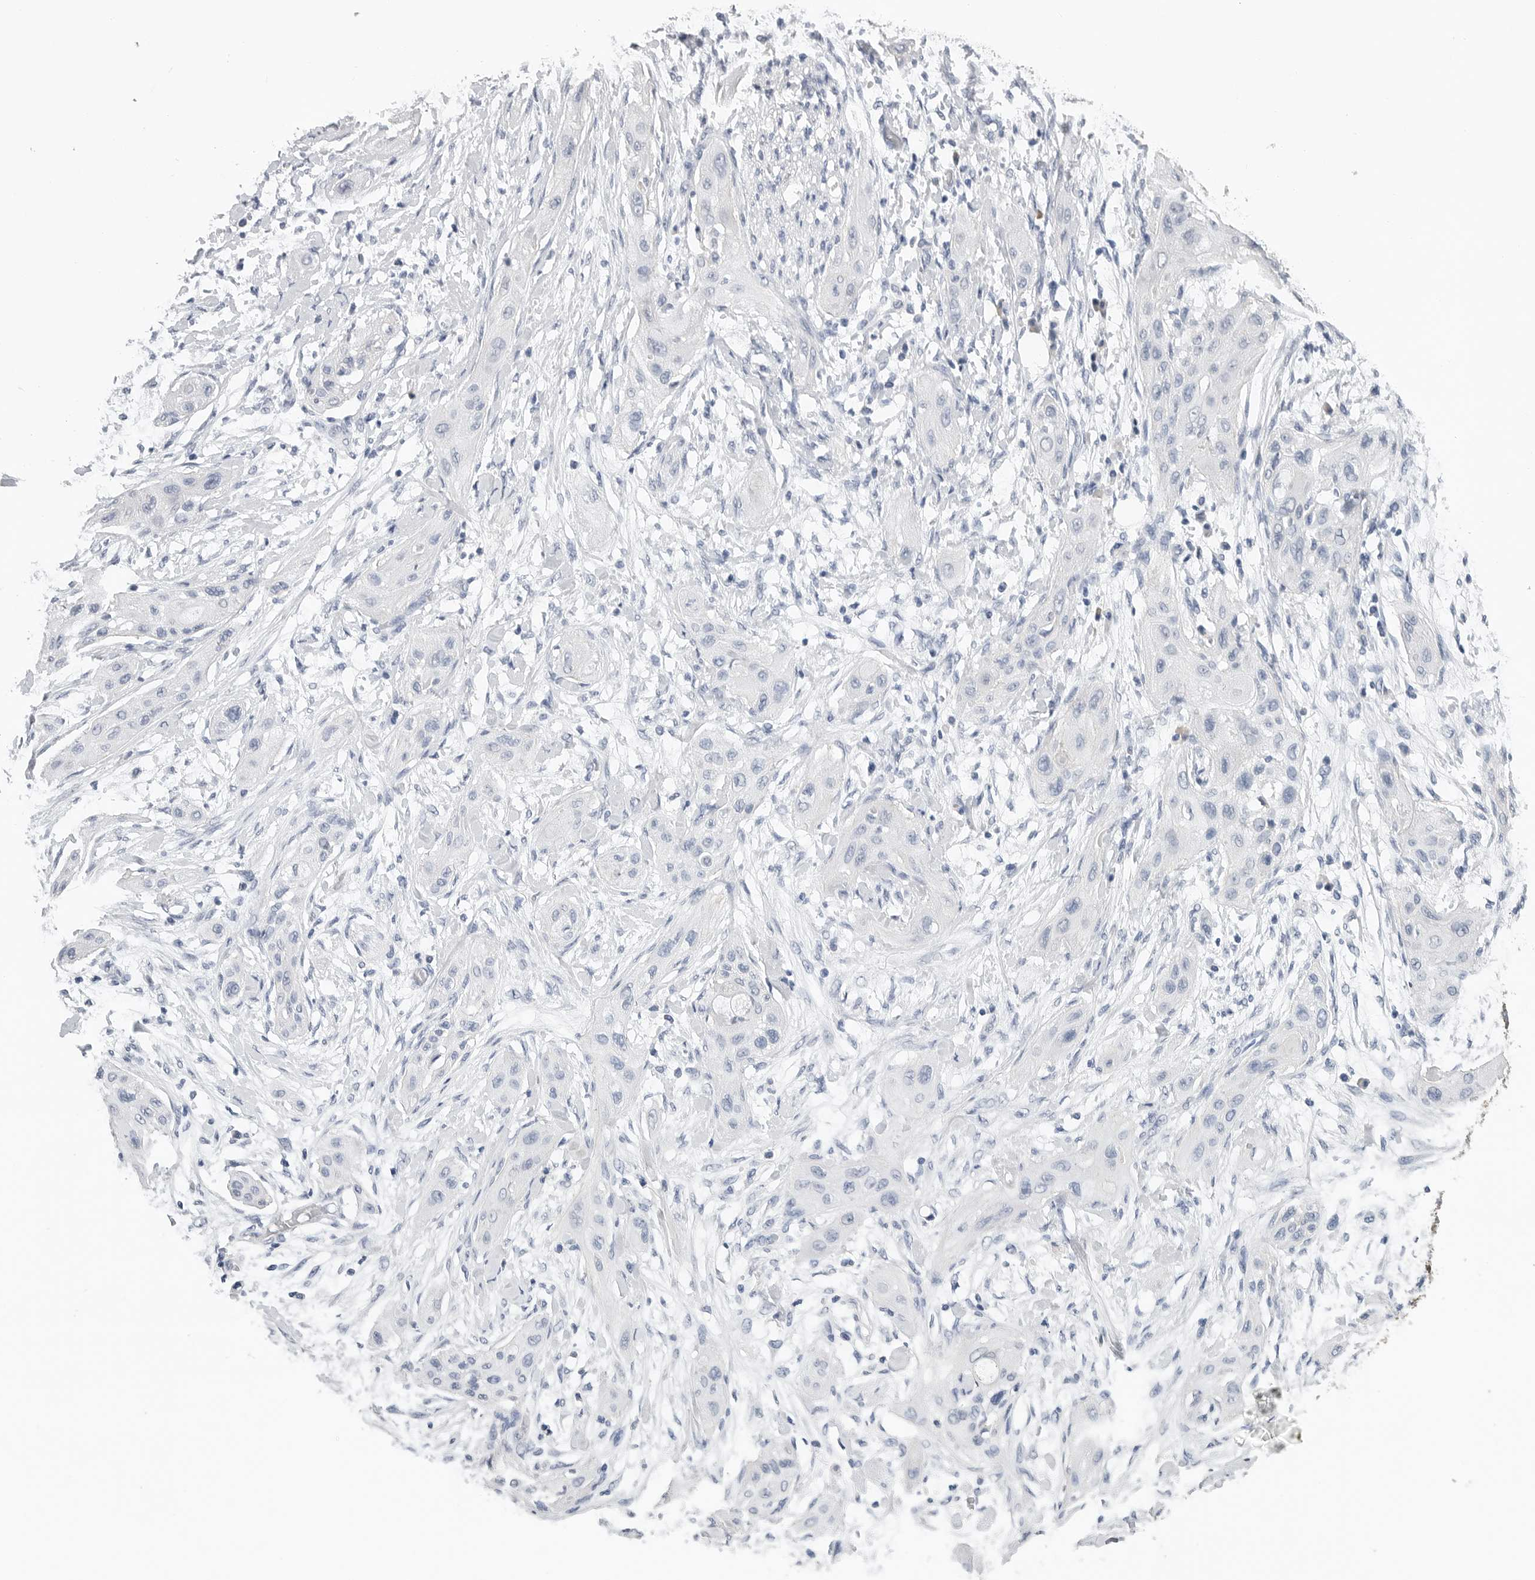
{"staining": {"intensity": "negative", "quantity": "none", "location": "none"}, "tissue": "lung cancer", "cell_type": "Tumor cells", "image_type": "cancer", "snomed": [{"axis": "morphology", "description": "Squamous cell carcinoma, NOS"}, {"axis": "topography", "description": "Lung"}], "caption": "Tumor cells show no significant expression in squamous cell carcinoma (lung).", "gene": "FABP6", "patient": {"sex": "female", "age": 47}}